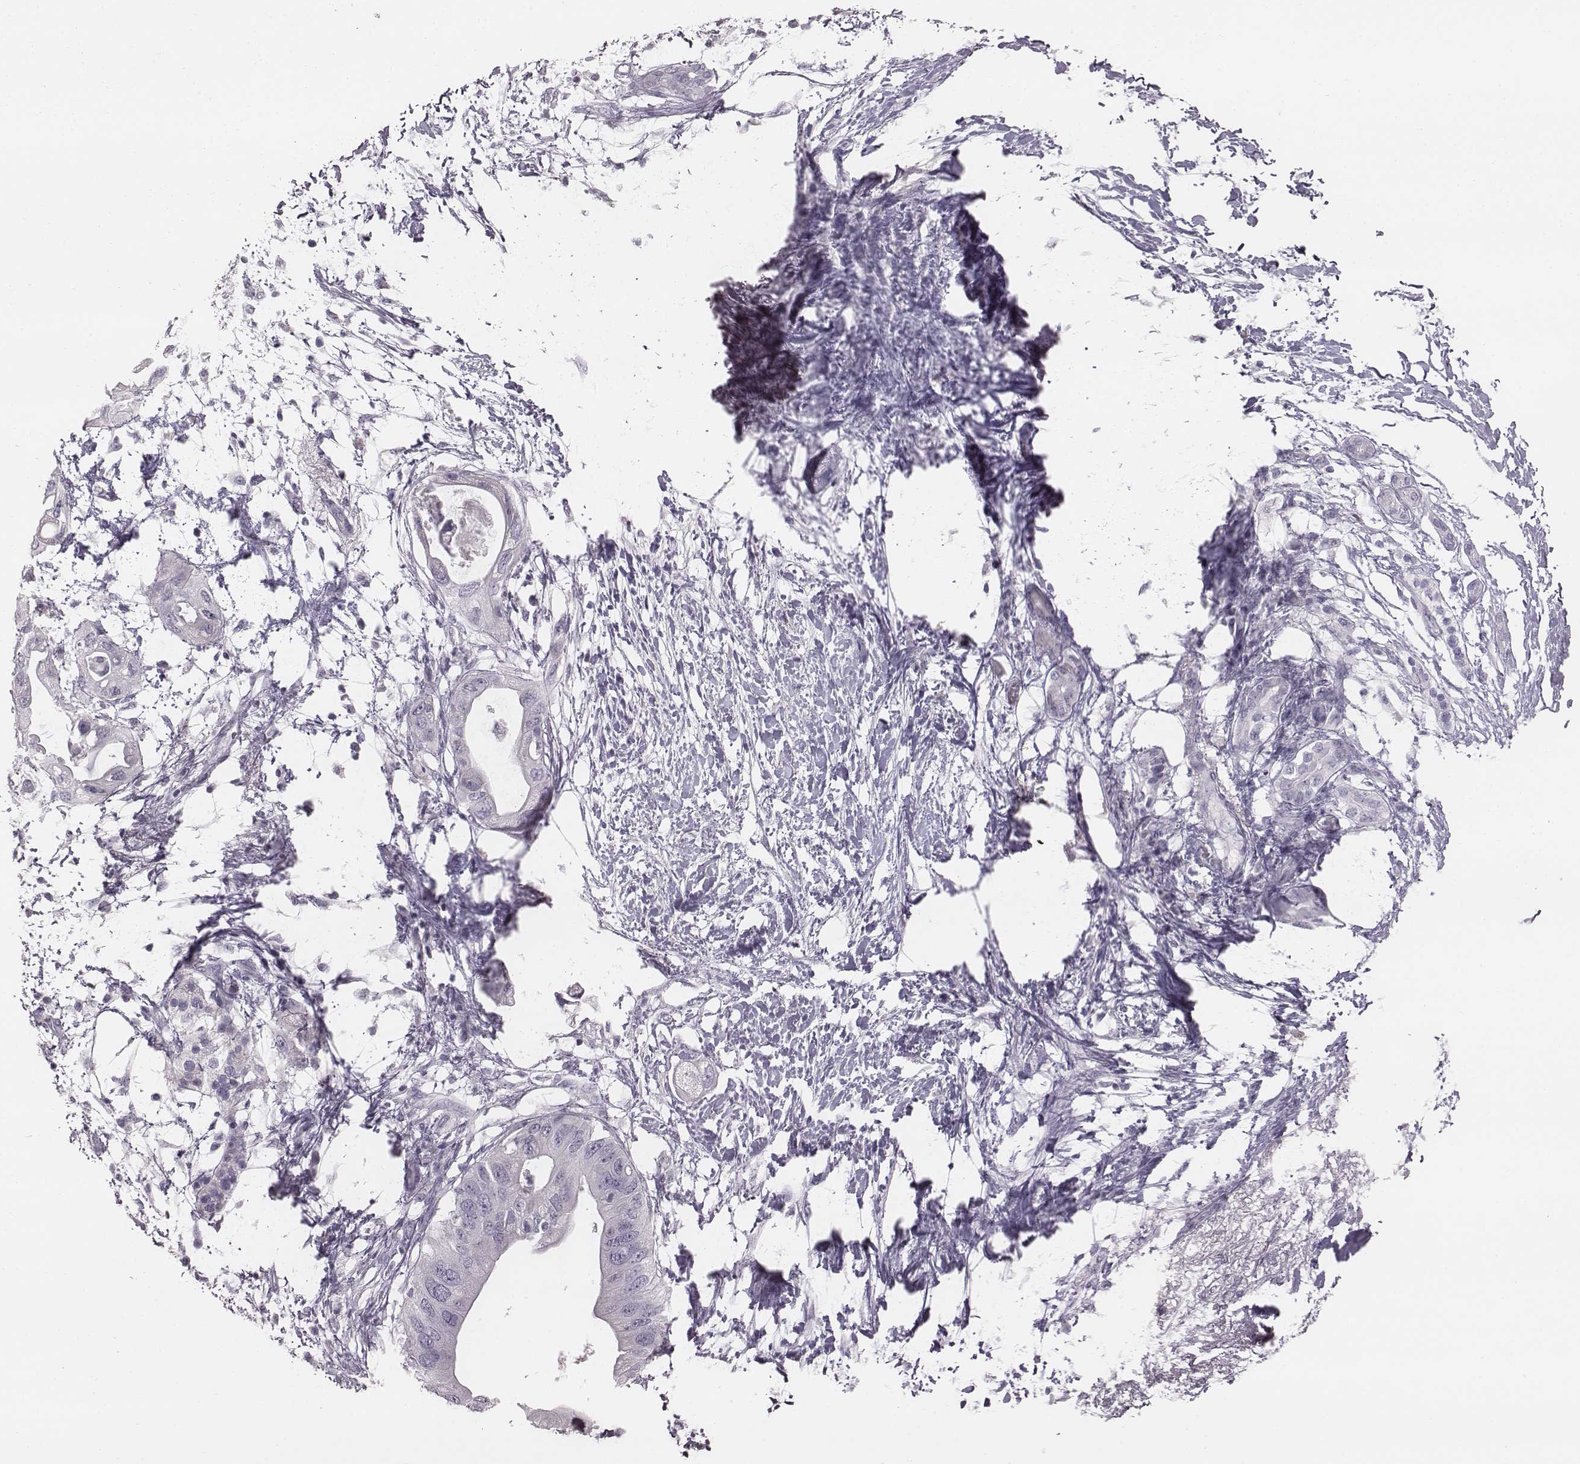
{"staining": {"intensity": "negative", "quantity": "none", "location": "none"}, "tissue": "pancreatic cancer", "cell_type": "Tumor cells", "image_type": "cancer", "snomed": [{"axis": "morphology", "description": "Adenocarcinoma, NOS"}, {"axis": "topography", "description": "Pancreas"}], "caption": "Pancreatic adenocarcinoma stained for a protein using immunohistochemistry reveals no expression tumor cells.", "gene": "PDE8B", "patient": {"sex": "female", "age": 72}}